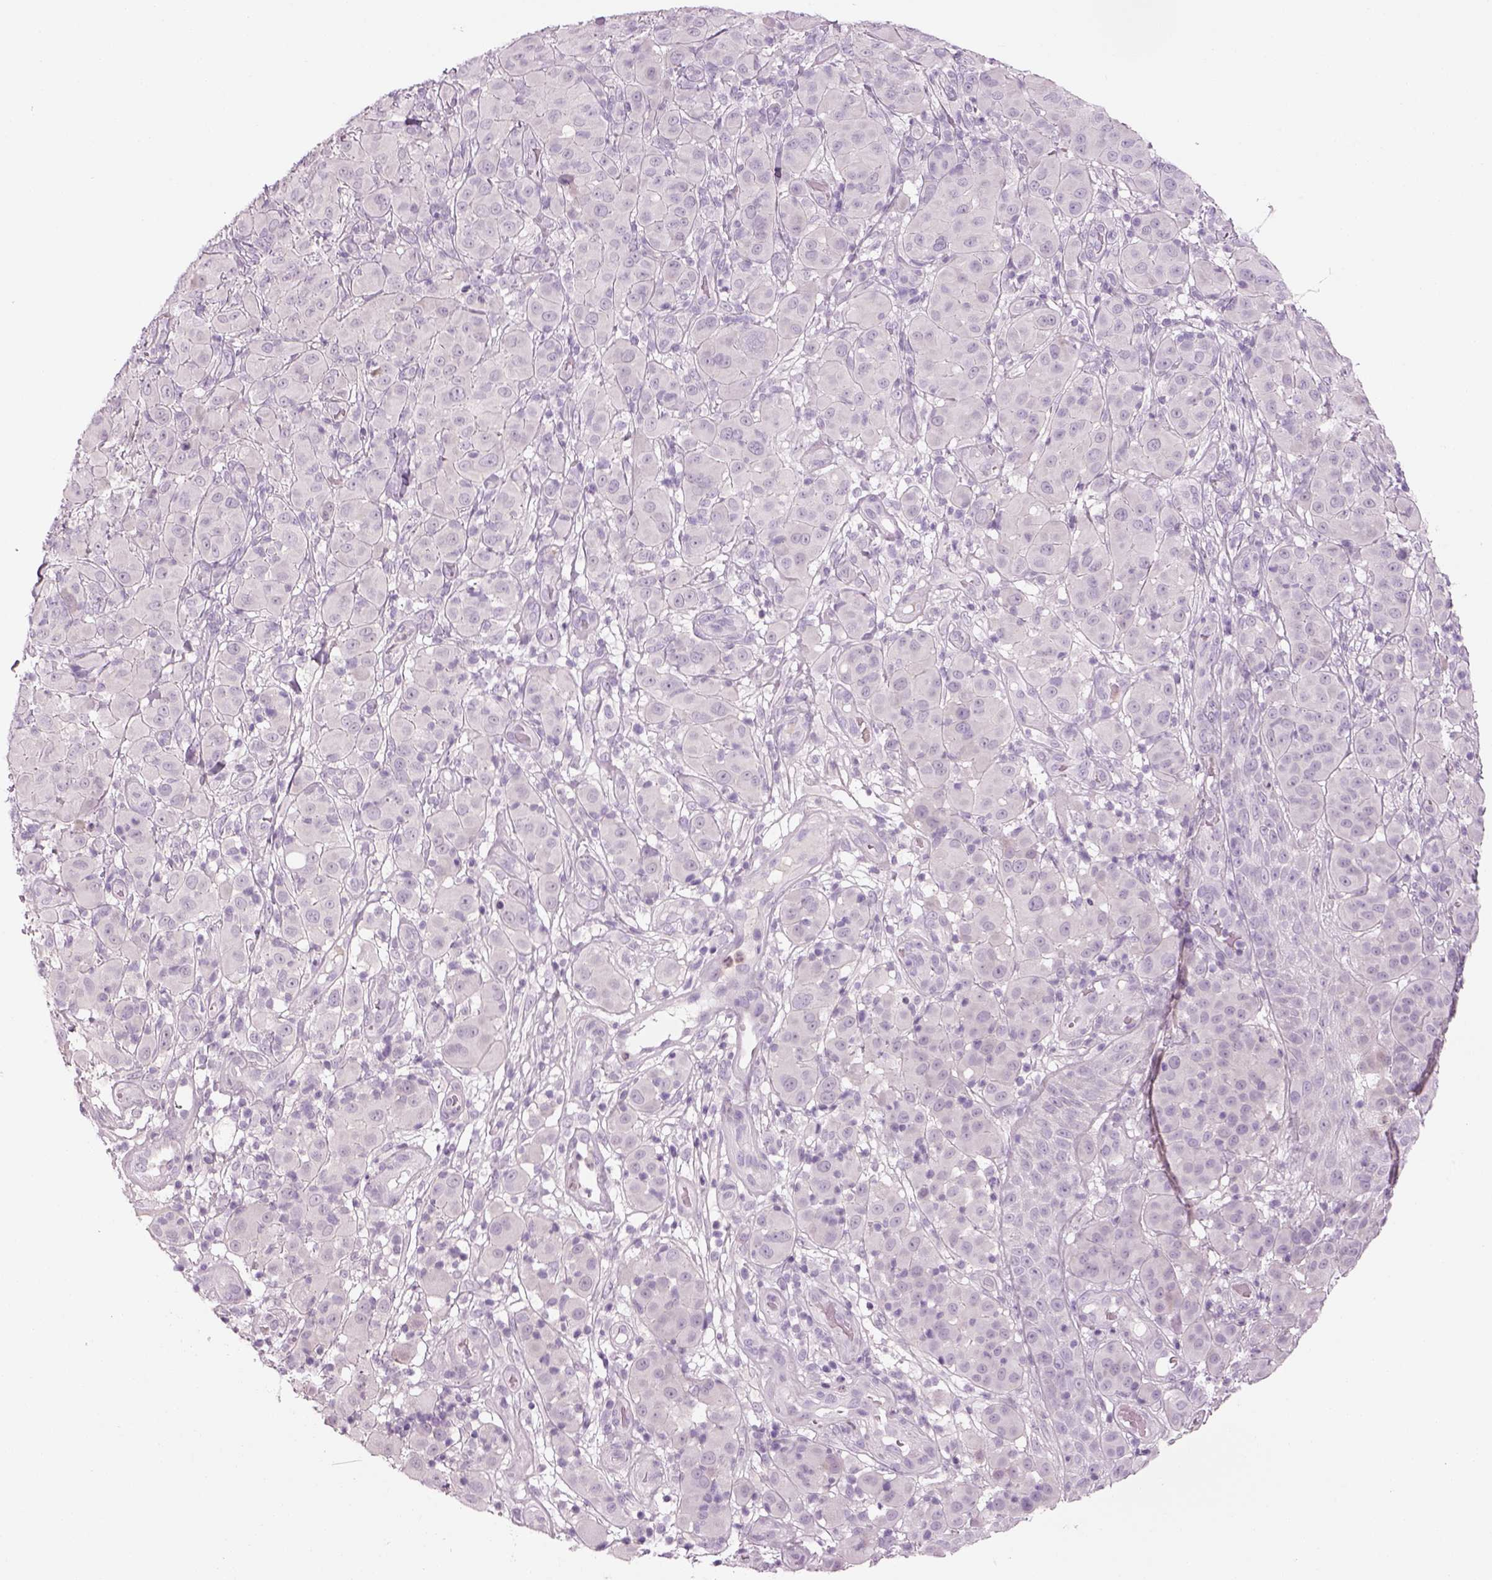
{"staining": {"intensity": "negative", "quantity": "none", "location": "none"}, "tissue": "melanoma", "cell_type": "Tumor cells", "image_type": "cancer", "snomed": [{"axis": "morphology", "description": "Malignant melanoma, NOS"}, {"axis": "topography", "description": "Skin"}], "caption": "IHC histopathology image of melanoma stained for a protein (brown), which demonstrates no positivity in tumor cells. (Immunohistochemistry, brightfield microscopy, high magnification).", "gene": "MDH1B", "patient": {"sex": "female", "age": 87}}